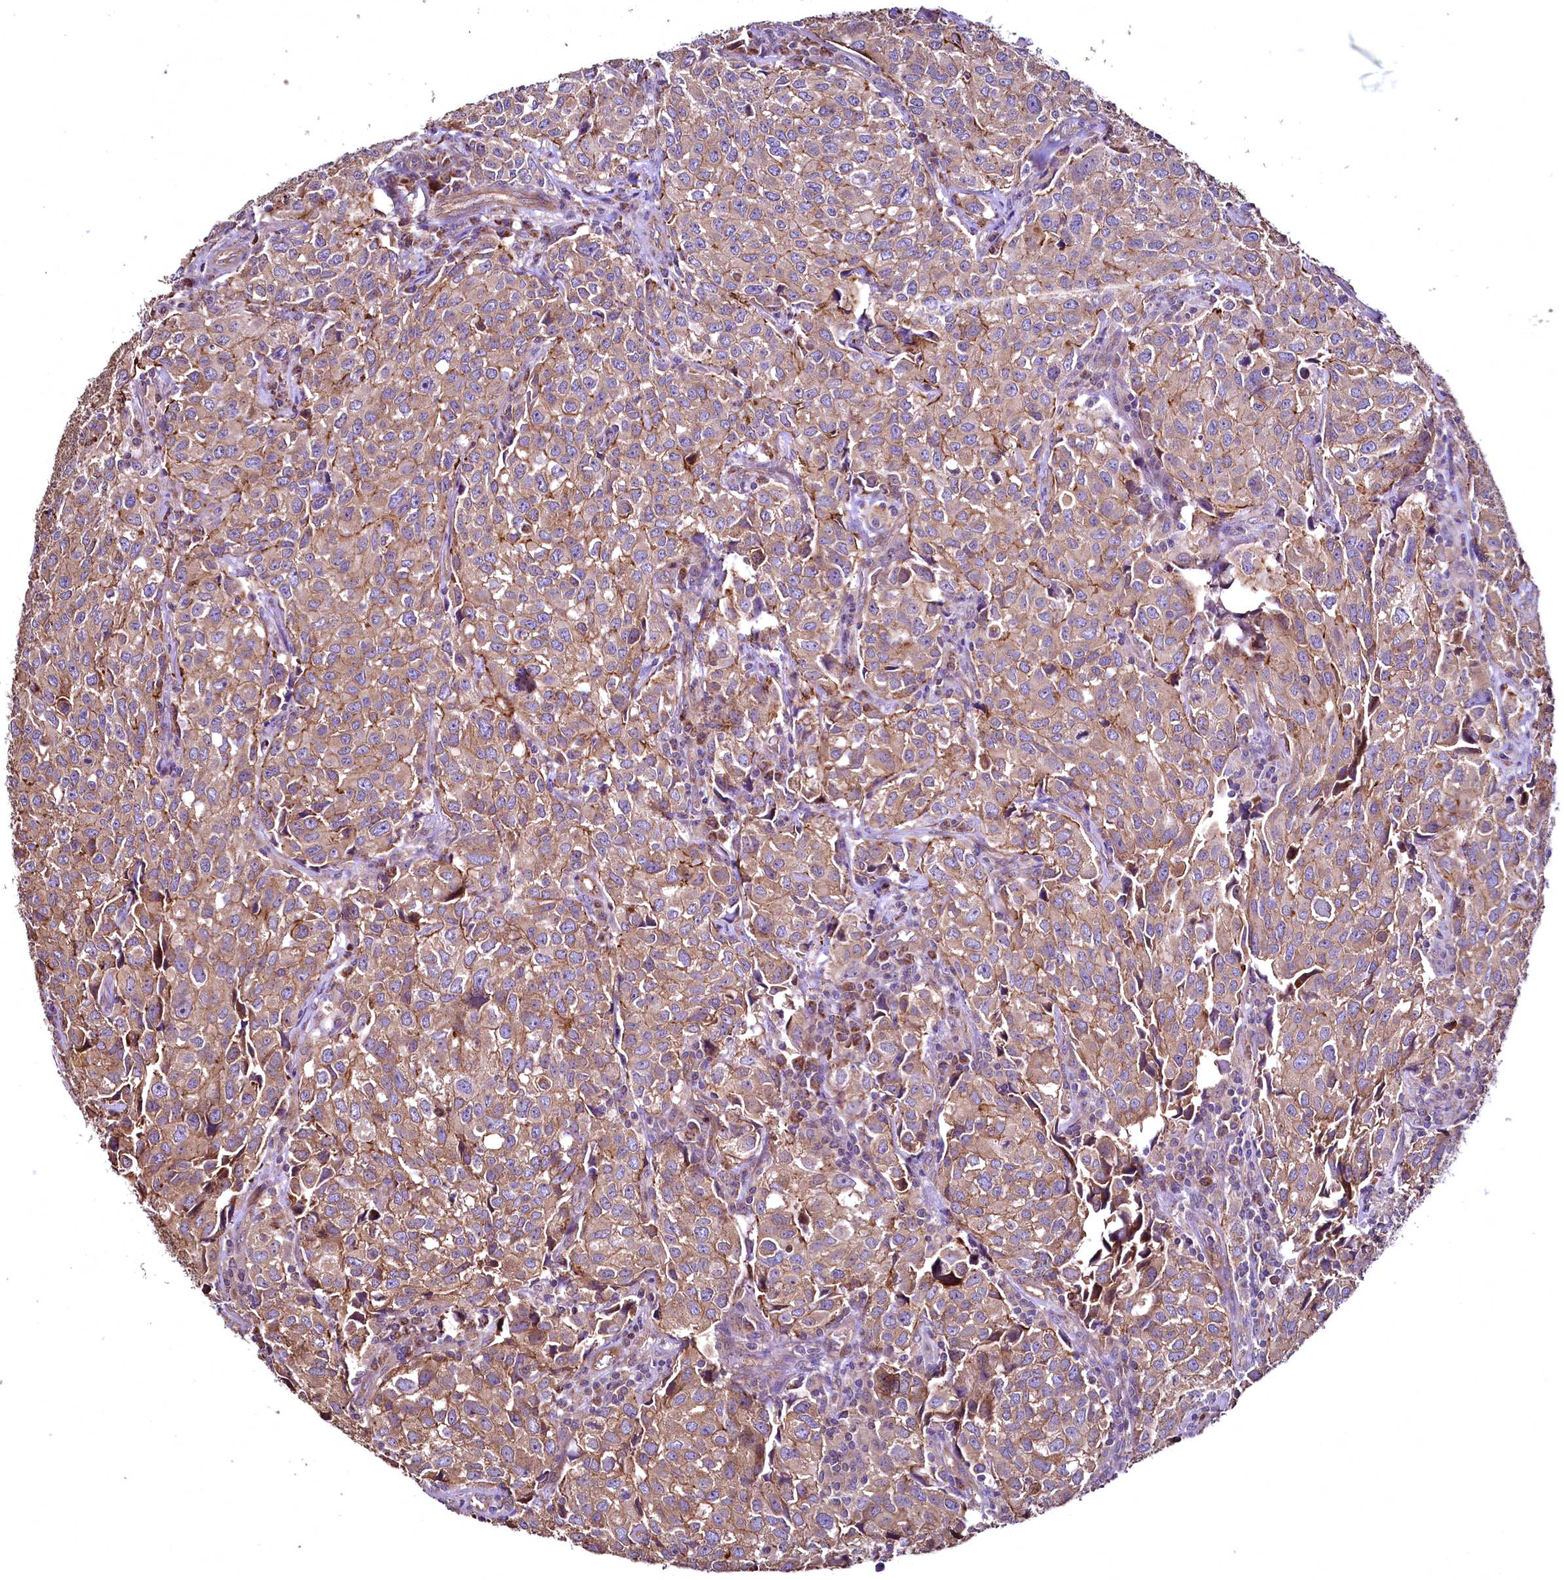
{"staining": {"intensity": "moderate", "quantity": ">75%", "location": "cytoplasmic/membranous"}, "tissue": "urothelial cancer", "cell_type": "Tumor cells", "image_type": "cancer", "snomed": [{"axis": "morphology", "description": "Urothelial carcinoma, High grade"}, {"axis": "topography", "description": "Urinary bladder"}], "caption": "Human urothelial carcinoma (high-grade) stained for a protein (brown) demonstrates moderate cytoplasmic/membranous positive expression in about >75% of tumor cells.", "gene": "TBCEL", "patient": {"sex": "female", "age": 75}}